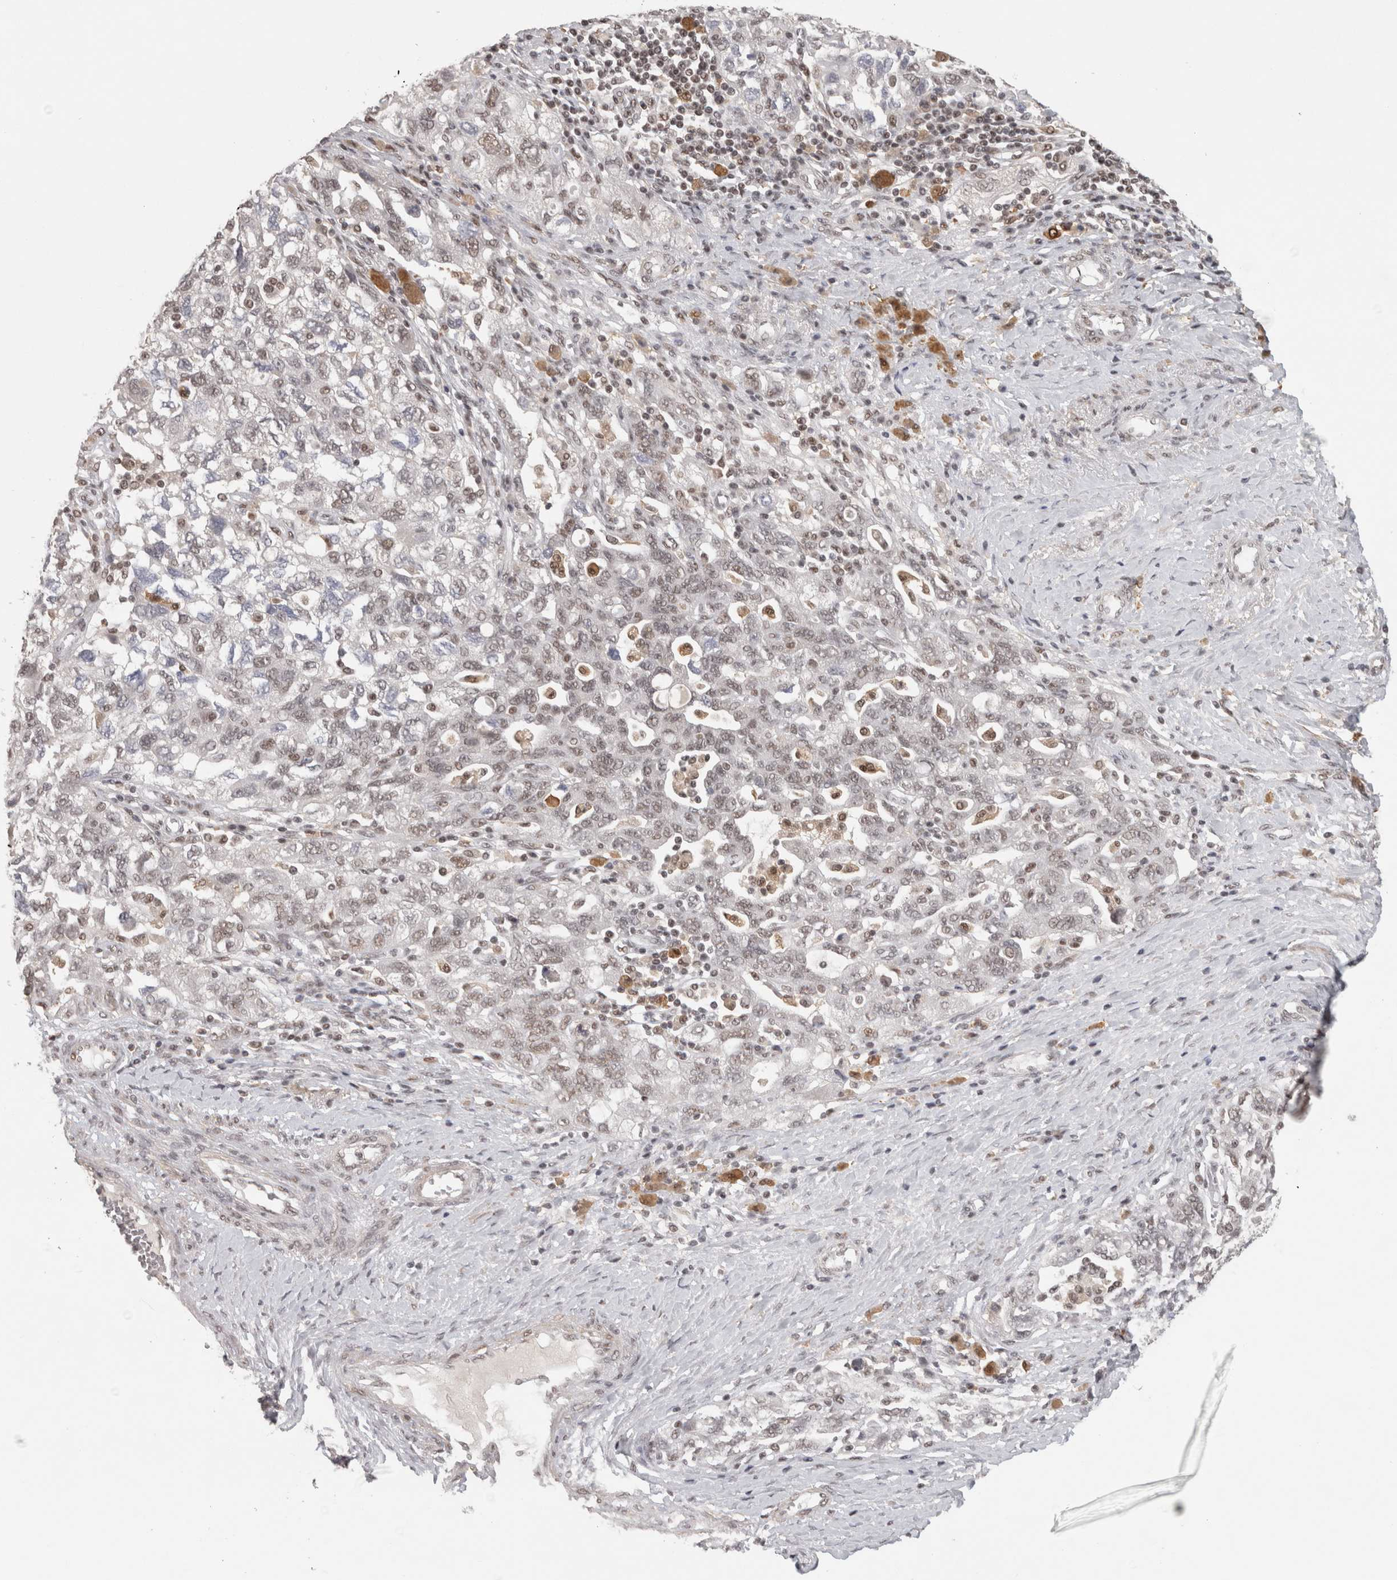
{"staining": {"intensity": "weak", "quantity": "<25%", "location": "nuclear"}, "tissue": "ovarian cancer", "cell_type": "Tumor cells", "image_type": "cancer", "snomed": [{"axis": "morphology", "description": "Carcinoma, NOS"}, {"axis": "morphology", "description": "Cystadenocarcinoma, serous, NOS"}, {"axis": "topography", "description": "Ovary"}], "caption": "Immunohistochemical staining of serous cystadenocarcinoma (ovarian) demonstrates no significant staining in tumor cells.", "gene": "ZNF830", "patient": {"sex": "female", "age": 69}}